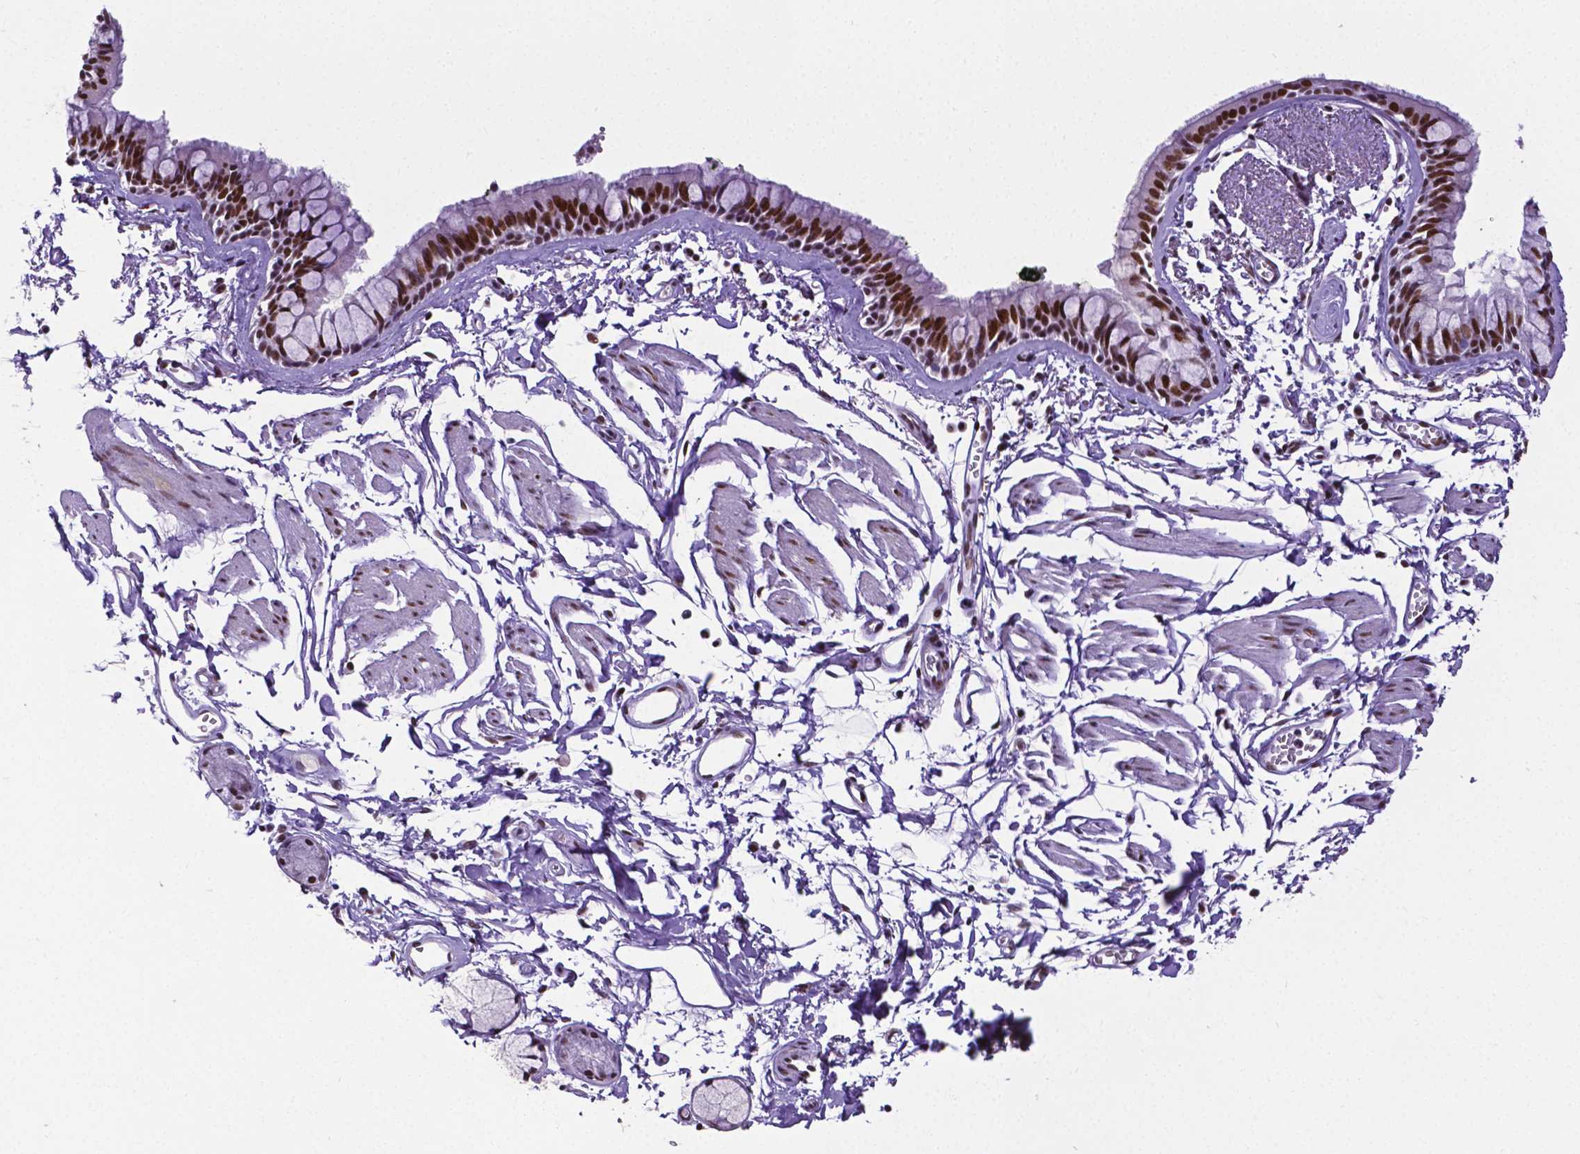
{"staining": {"intensity": "strong", "quantity": ">75%", "location": "nuclear"}, "tissue": "bronchus", "cell_type": "Respiratory epithelial cells", "image_type": "normal", "snomed": [{"axis": "morphology", "description": "Normal tissue, NOS"}, {"axis": "topography", "description": "Cartilage tissue"}, {"axis": "topography", "description": "Bronchus"}], "caption": "Protein staining reveals strong nuclear expression in approximately >75% of respiratory epithelial cells in normal bronchus. The staining was performed using DAB, with brown indicating positive protein expression. Nuclei are stained blue with hematoxylin.", "gene": "REST", "patient": {"sex": "female", "age": 59}}